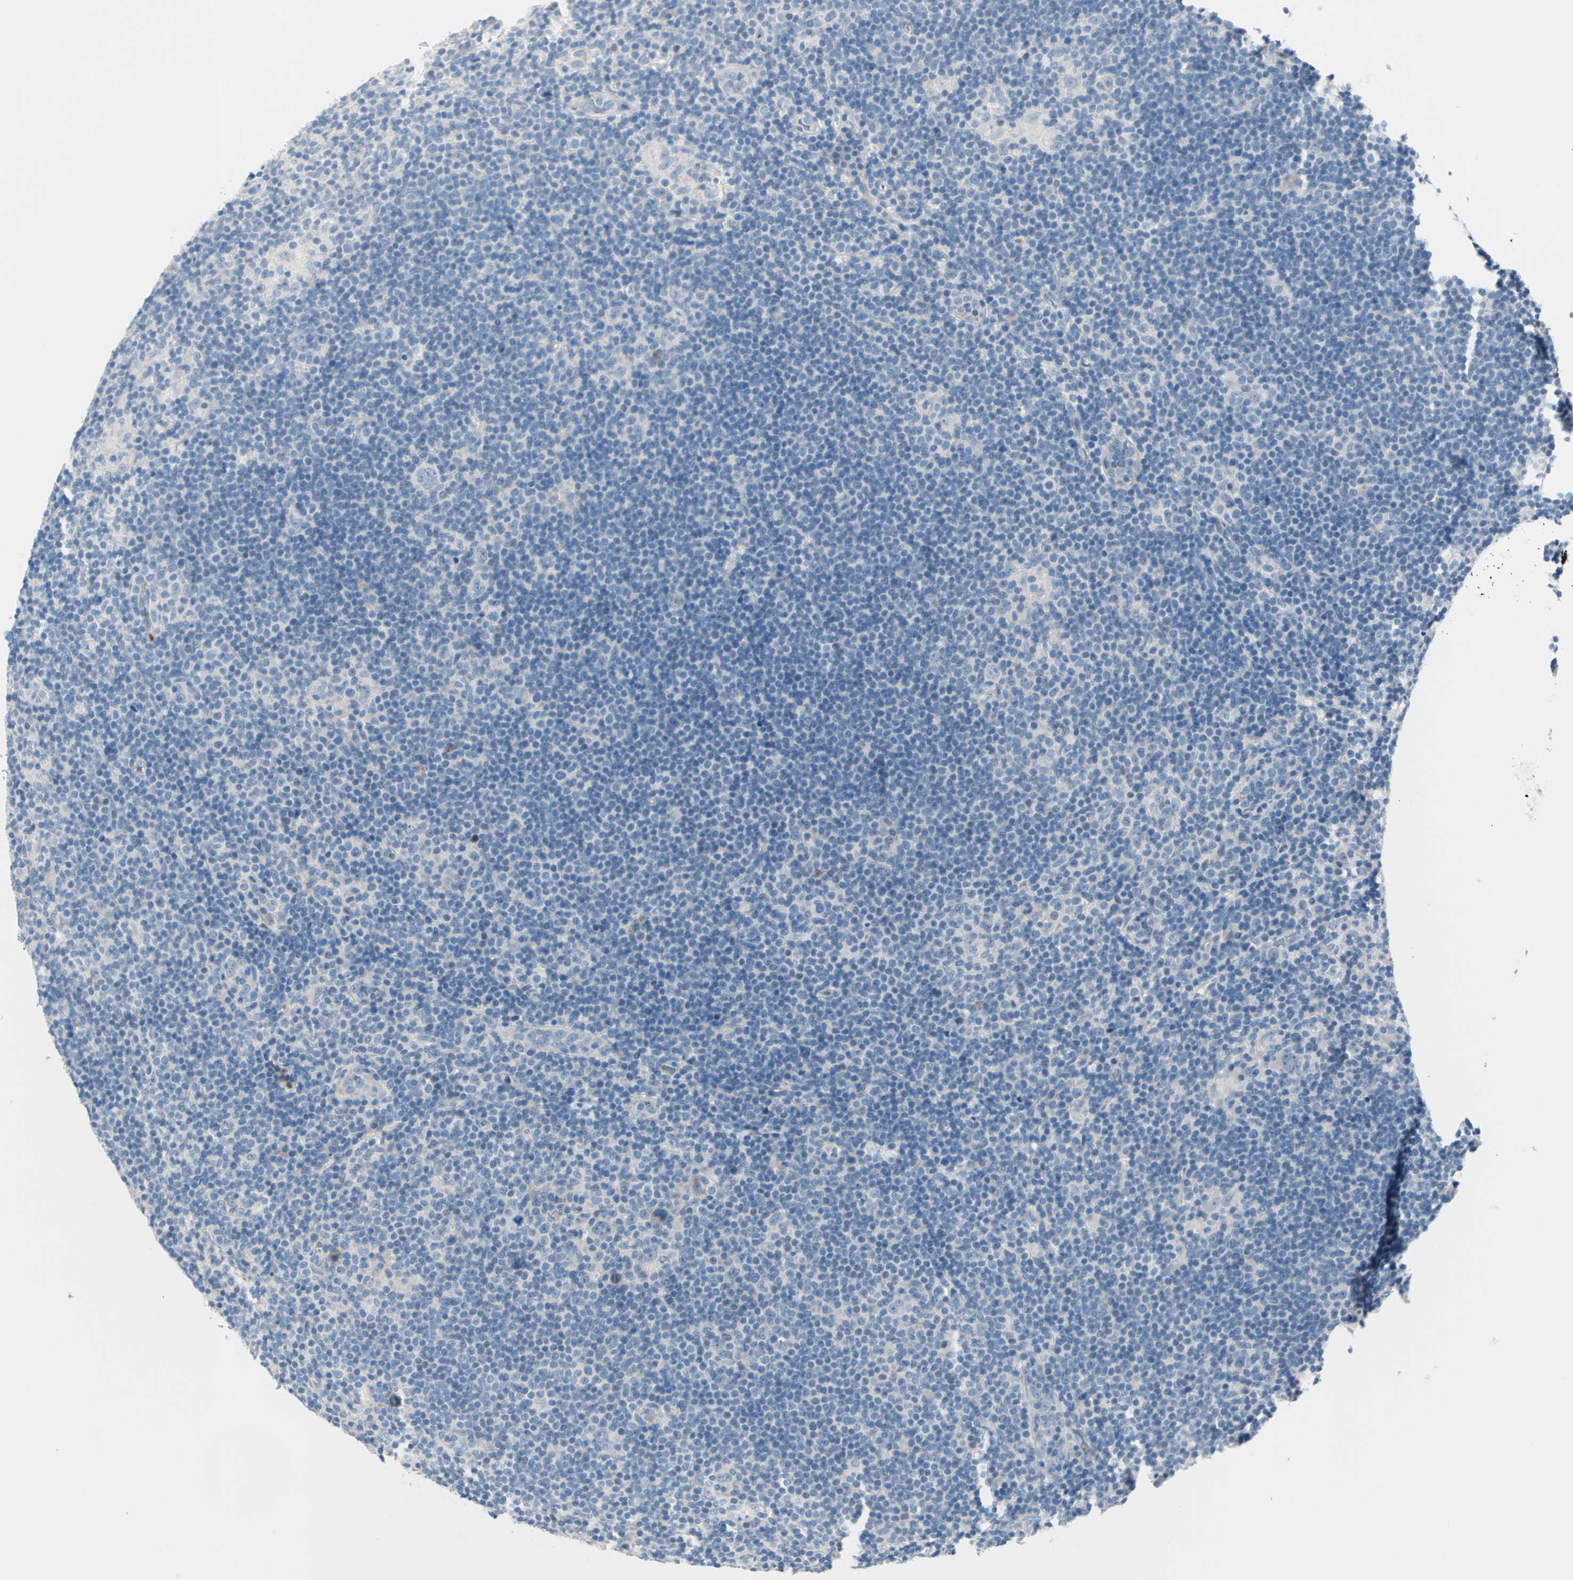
{"staining": {"intensity": "negative", "quantity": "none", "location": "none"}, "tissue": "lymphoma", "cell_type": "Tumor cells", "image_type": "cancer", "snomed": [{"axis": "morphology", "description": "Hodgkin's disease, NOS"}, {"axis": "topography", "description": "Lymph node"}], "caption": "Tumor cells are negative for protein expression in human lymphoma. (DAB immunohistochemistry, high magnification).", "gene": "NEFH", "patient": {"sex": "female", "age": 57}}